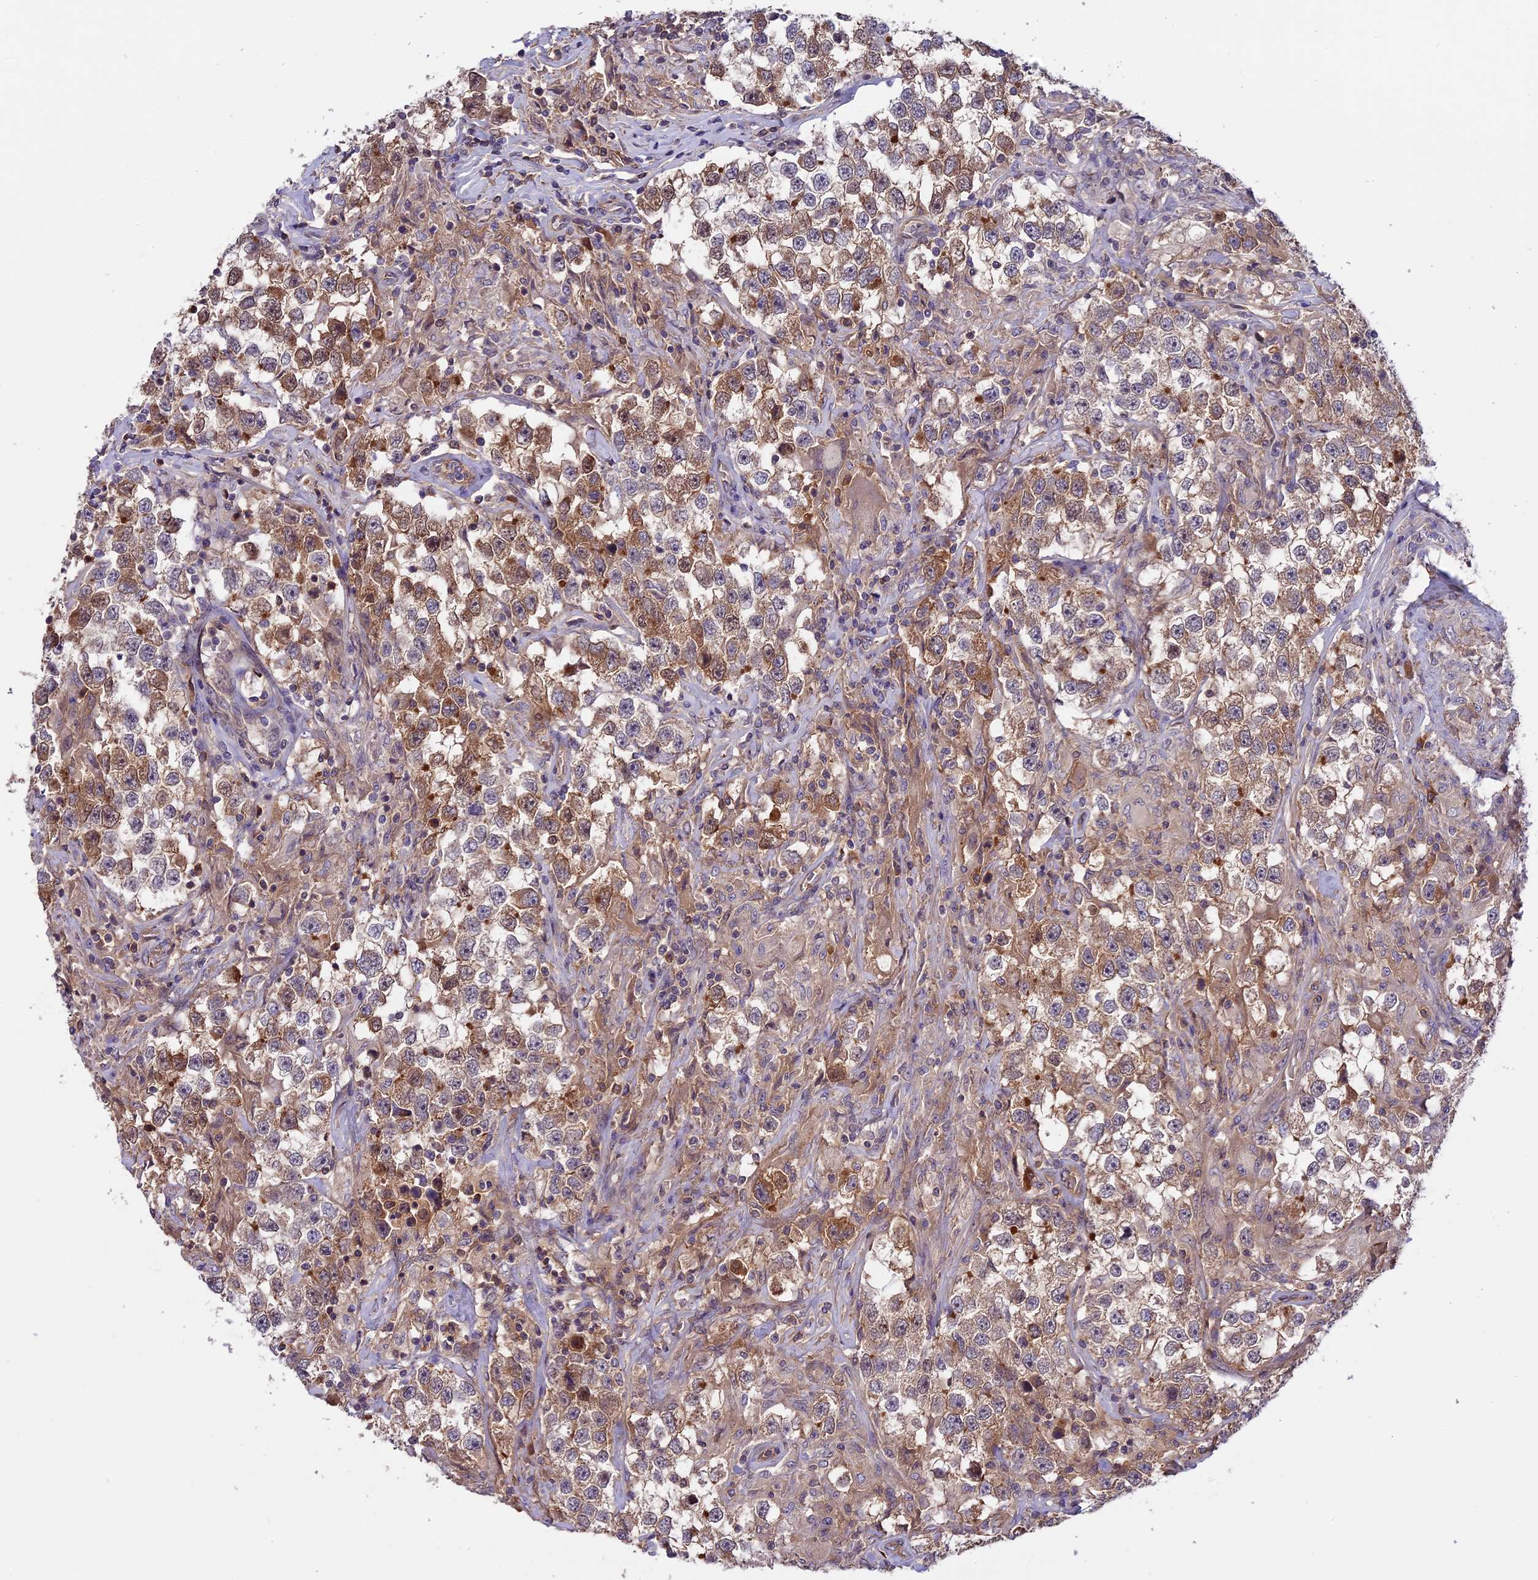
{"staining": {"intensity": "weak", "quantity": "25%-75%", "location": "cytoplasmic/membranous"}, "tissue": "testis cancer", "cell_type": "Tumor cells", "image_type": "cancer", "snomed": [{"axis": "morphology", "description": "Seminoma, NOS"}, {"axis": "topography", "description": "Testis"}], "caption": "Immunohistochemistry (IHC) staining of testis seminoma, which reveals low levels of weak cytoplasmic/membranous positivity in about 25%-75% of tumor cells indicating weak cytoplasmic/membranous protein staining. The staining was performed using DAB (brown) for protein detection and nuclei were counterstained in hematoxylin (blue).", "gene": "SETD6", "patient": {"sex": "male", "age": 46}}